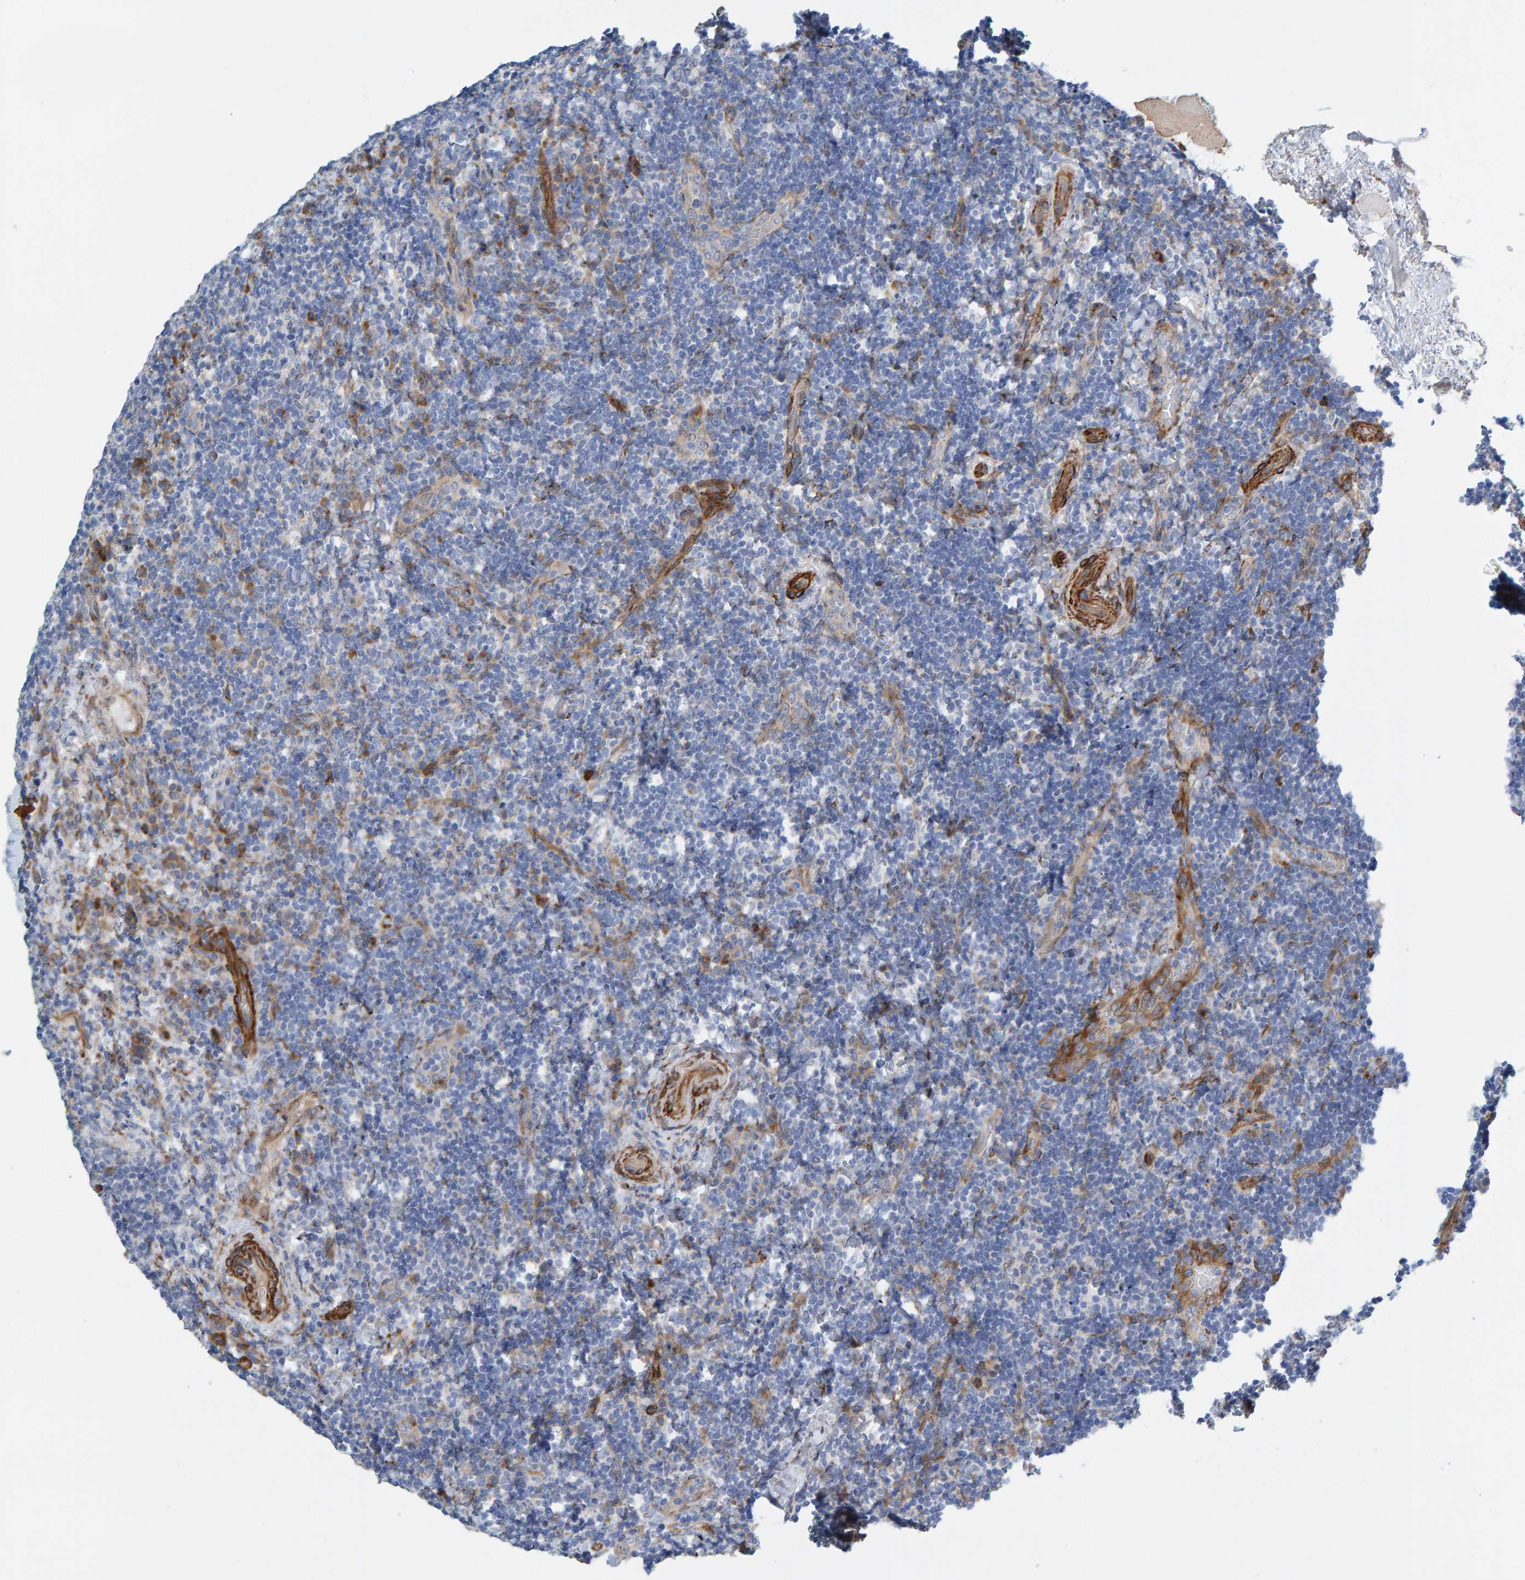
{"staining": {"intensity": "negative", "quantity": "none", "location": "none"}, "tissue": "lymphoma", "cell_type": "Tumor cells", "image_type": "cancer", "snomed": [{"axis": "morphology", "description": "Malignant lymphoma, non-Hodgkin's type, High grade"}, {"axis": "topography", "description": "Tonsil"}], "caption": "Protein analysis of malignant lymphoma, non-Hodgkin's type (high-grade) displays no significant expression in tumor cells. (DAB IHC visualized using brightfield microscopy, high magnification).", "gene": "MMP16", "patient": {"sex": "female", "age": 36}}